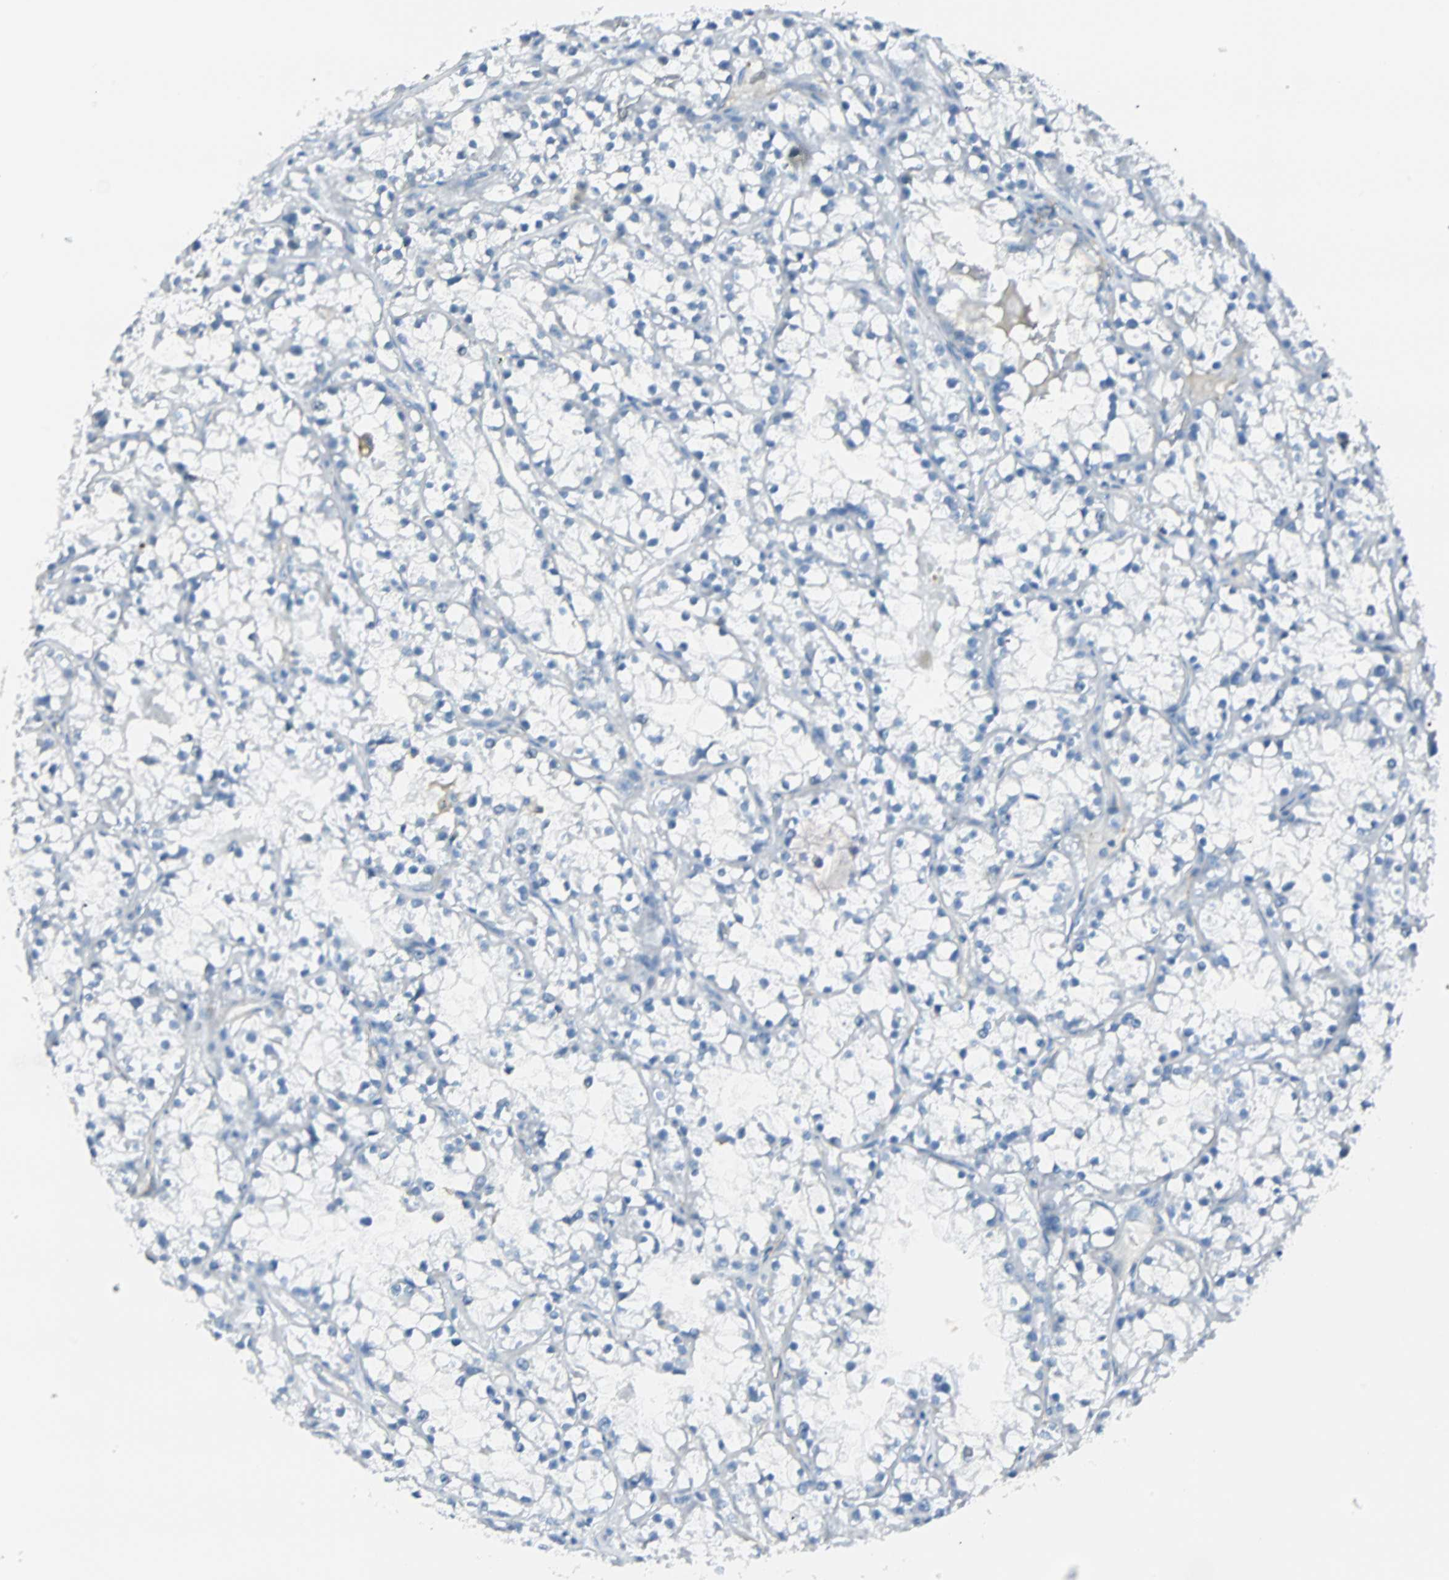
{"staining": {"intensity": "negative", "quantity": "none", "location": "none"}, "tissue": "renal cancer", "cell_type": "Tumor cells", "image_type": "cancer", "snomed": [{"axis": "morphology", "description": "Adenocarcinoma, NOS"}, {"axis": "topography", "description": "Kidney"}], "caption": "IHC image of renal cancer (adenocarcinoma) stained for a protein (brown), which demonstrates no staining in tumor cells.", "gene": "VPS9D1", "patient": {"sex": "female", "age": 52}}